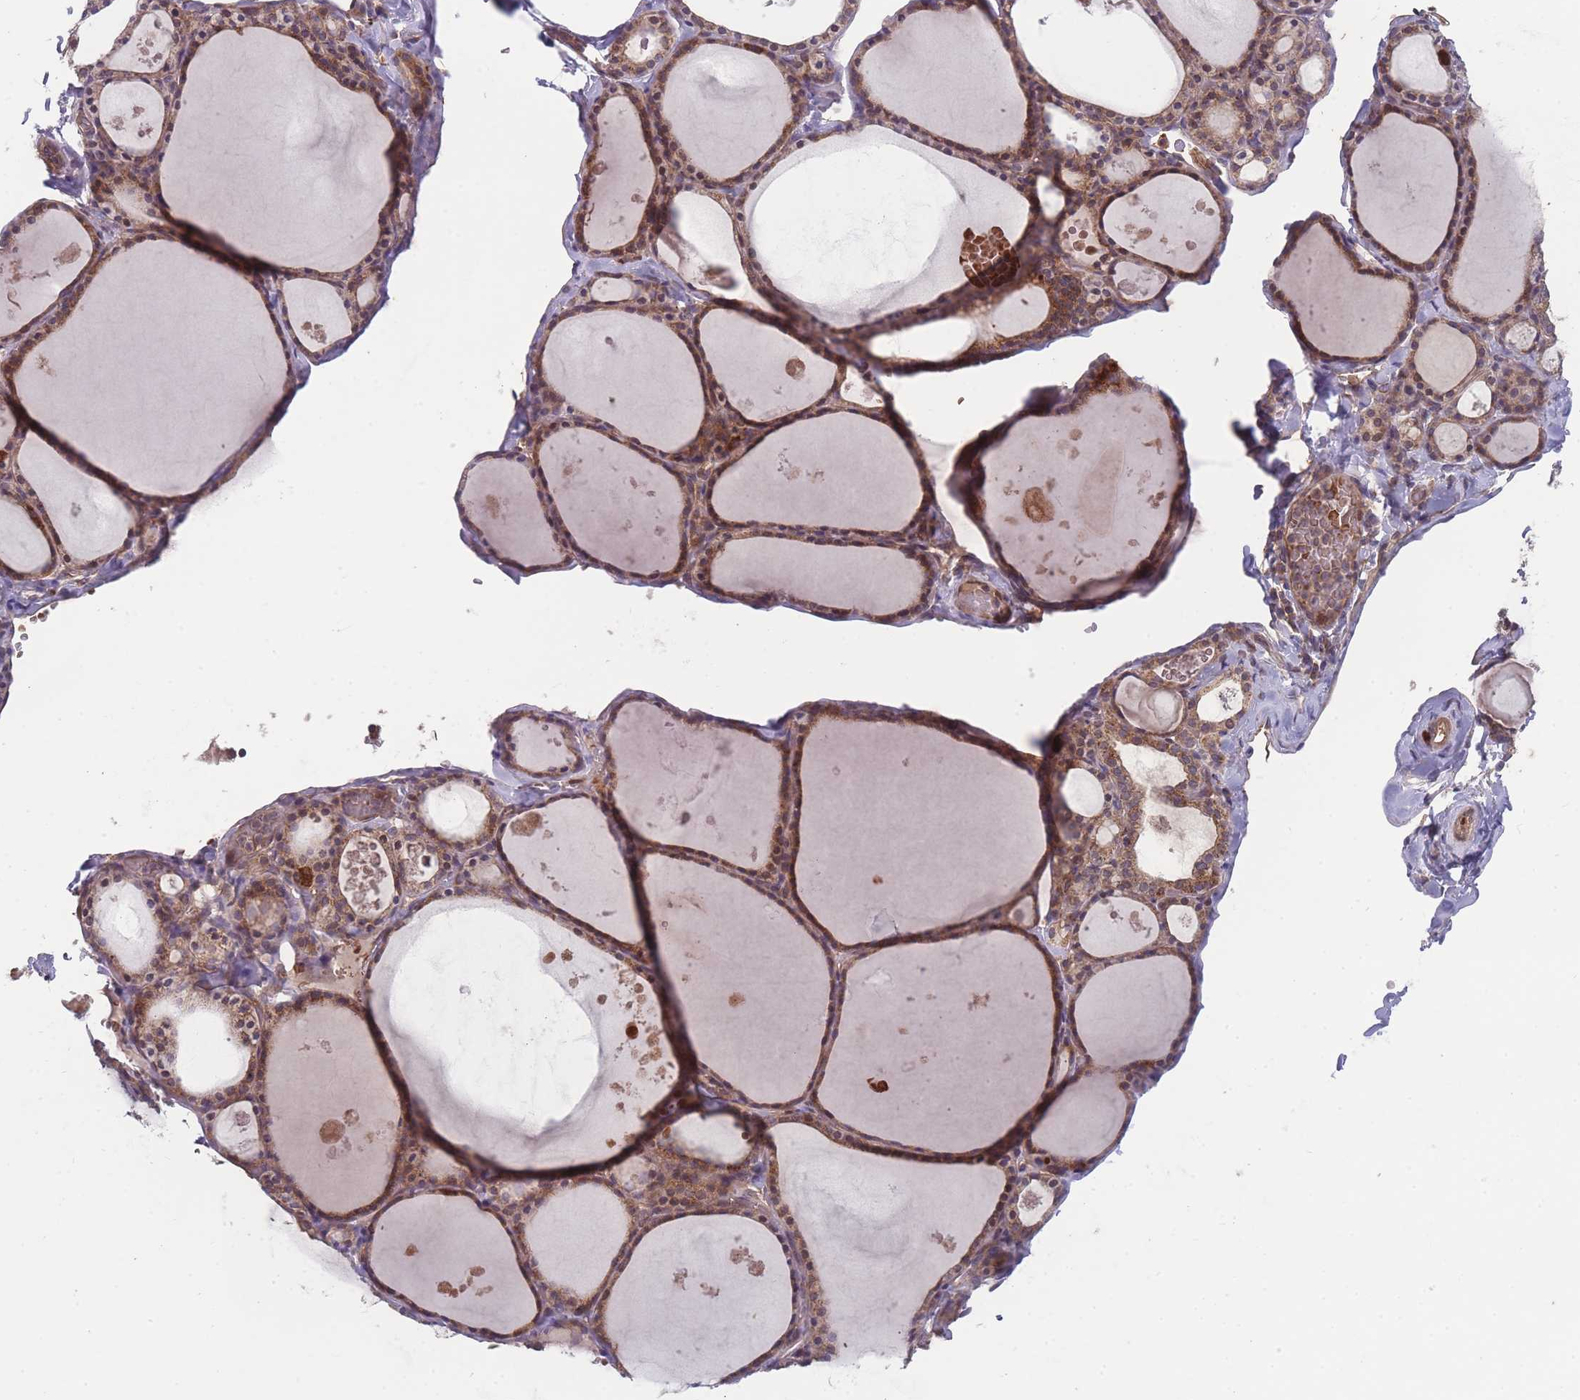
{"staining": {"intensity": "strong", "quantity": ">75%", "location": "cytoplasmic/membranous"}, "tissue": "thyroid gland", "cell_type": "Glandular cells", "image_type": "normal", "snomed": [{"axis": "morphology", "description": "Normal tissue, NOS"}, {"axis": "topography", "description": "Thyroid gland"}], "caption": "High-magnification brightfield microscopy of unremarkable thyroid gland stained with DAB (brown) and counterstained with hematoxylin (blue). glandular cells exhibit strong cytoplasmic/membranous expression is identified in approximately>75% of cells.", "gene": "SLC35B4", "patient": {"sex": "male", "age": 56}}